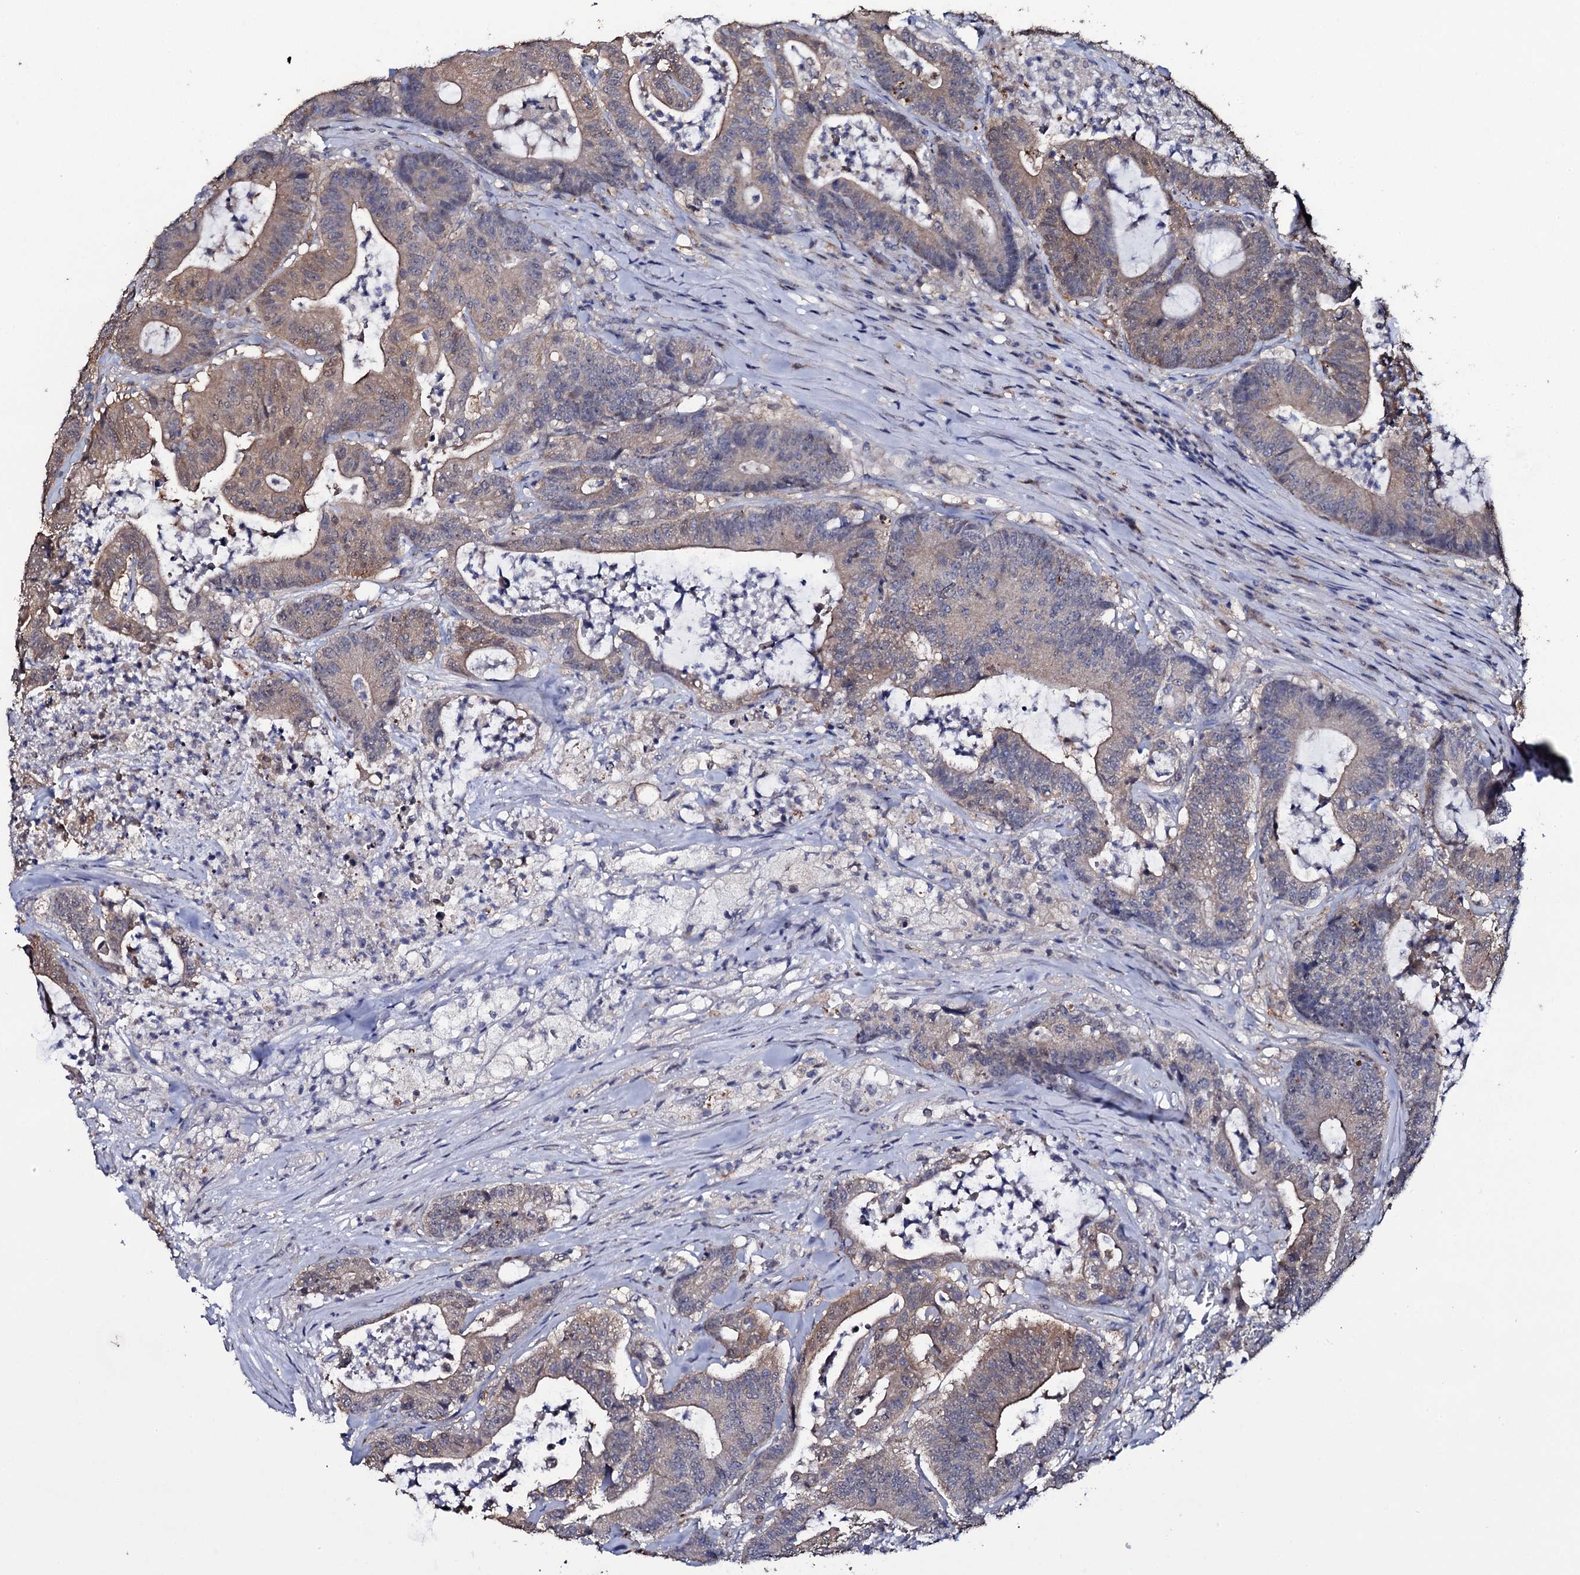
{"staining": {"intensity": "moderate", "quantity": "25%-75%", "location": "cytoplasmic/membranous,nuclear"}, "tissue": "colorectal cancer", "cell_type": "Tumor cells", "image_type": "cancer", "snomed": [{"axis": "morphology", "description": "Adenocarcinoma, NOS"}, {"axis": "topography", "description": "Colon"}], "caption": "About 25%-75% of tumor cells in colorectal cancer reveal moderate cytoplasmic/membranous and nuclear protein positivity as visualized by brown immunohistochemical staining.", "gene": "CRYL1", "patient": {"sex": "female", "age": 84}}